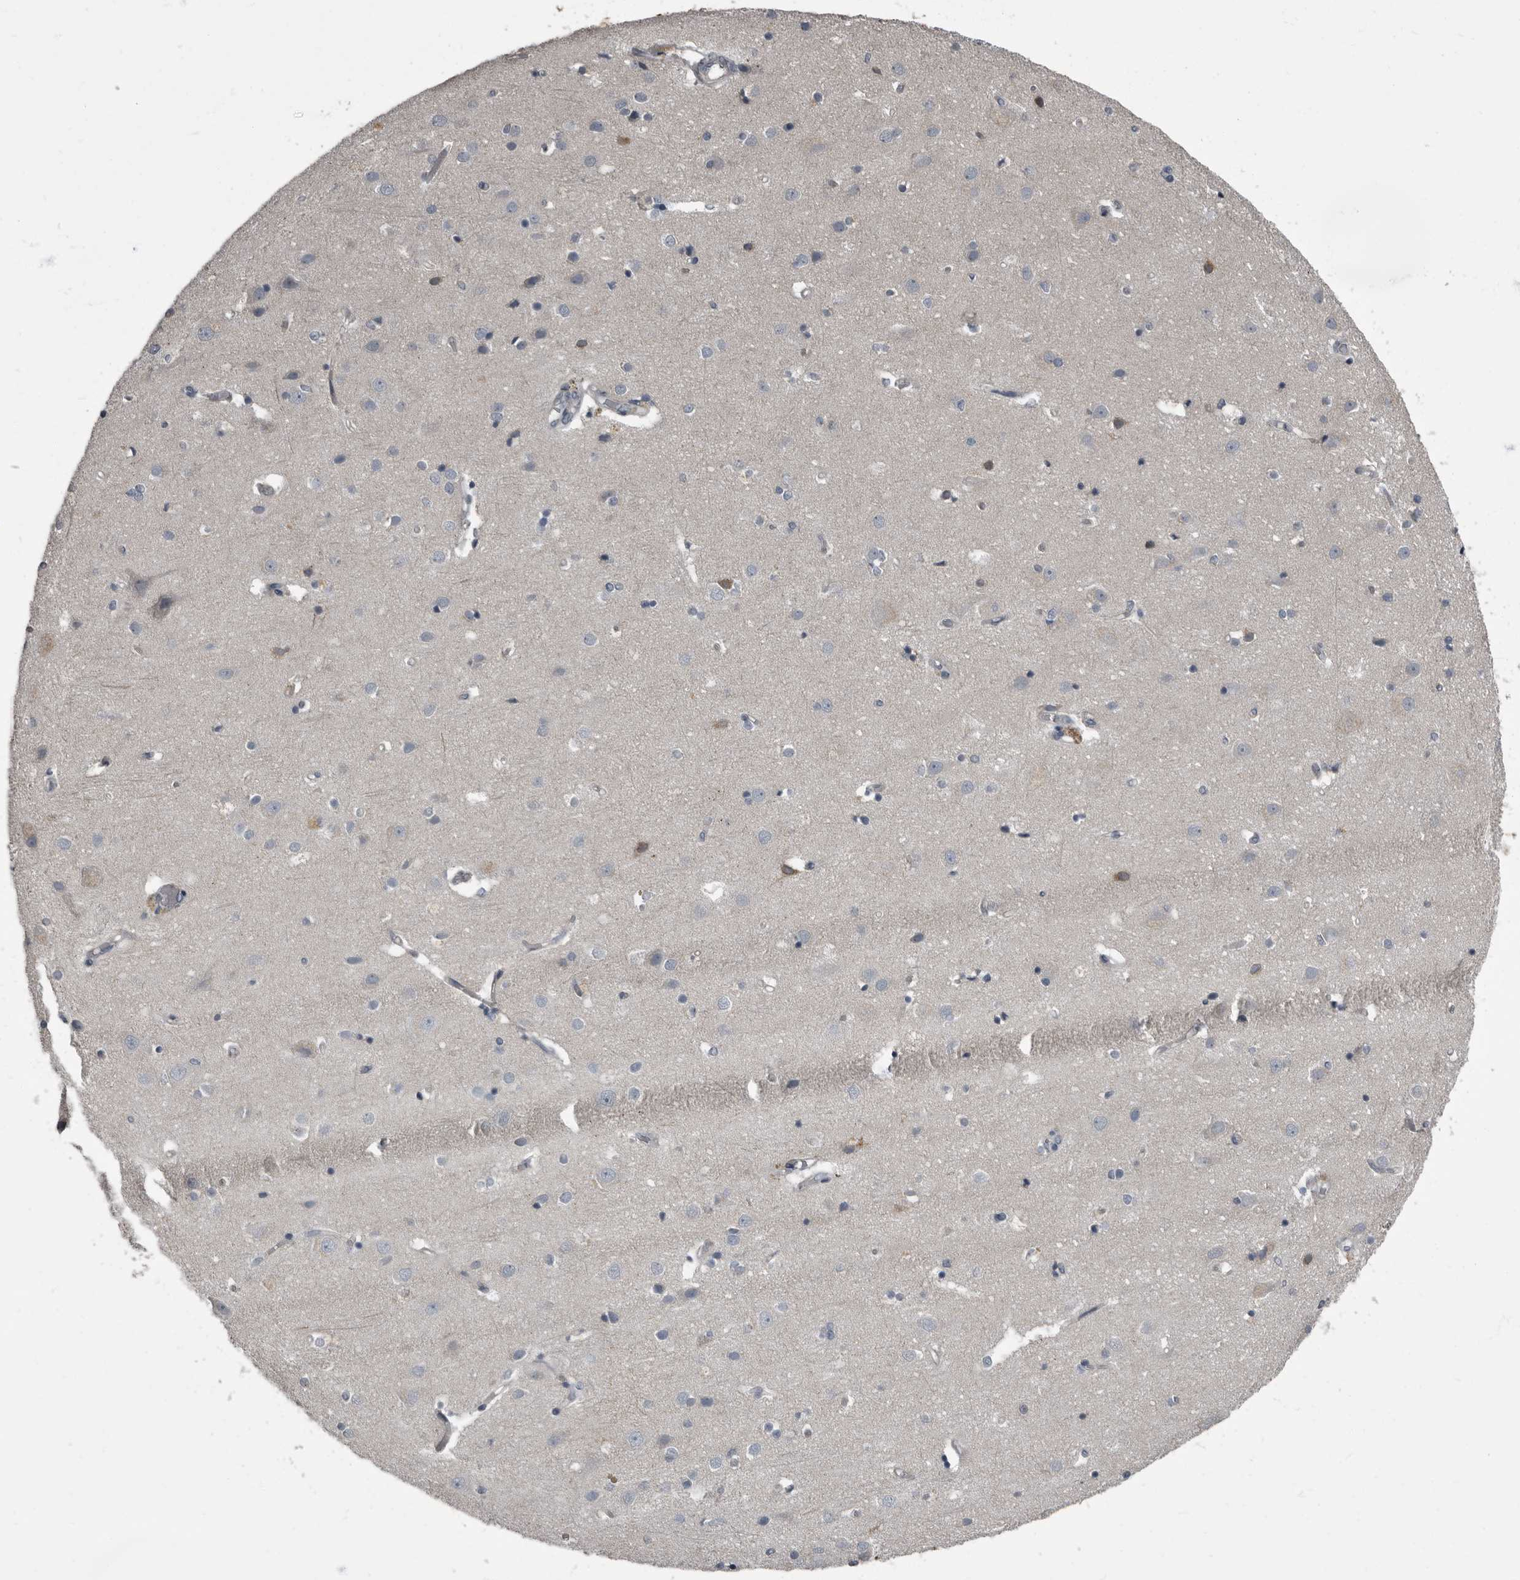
{"staining": {"intensity": "negative", "quantity": "none", "location": "none"}, "tissue": "cerebral cortex", "cell_type": "Endothelial cells", "image_type": "normal", "snomed": [{"axis": "morphology", "description": "Normal tissue, NOS"}, {"axis": "topography", "description": "Cerebral cortex"}], "caption": "Cerebral cortex stained for a protein using IHC reveals no expression endothelial cells.", "gene": "TPD52L1", "patient": {"sex": "male", "age": 54}}